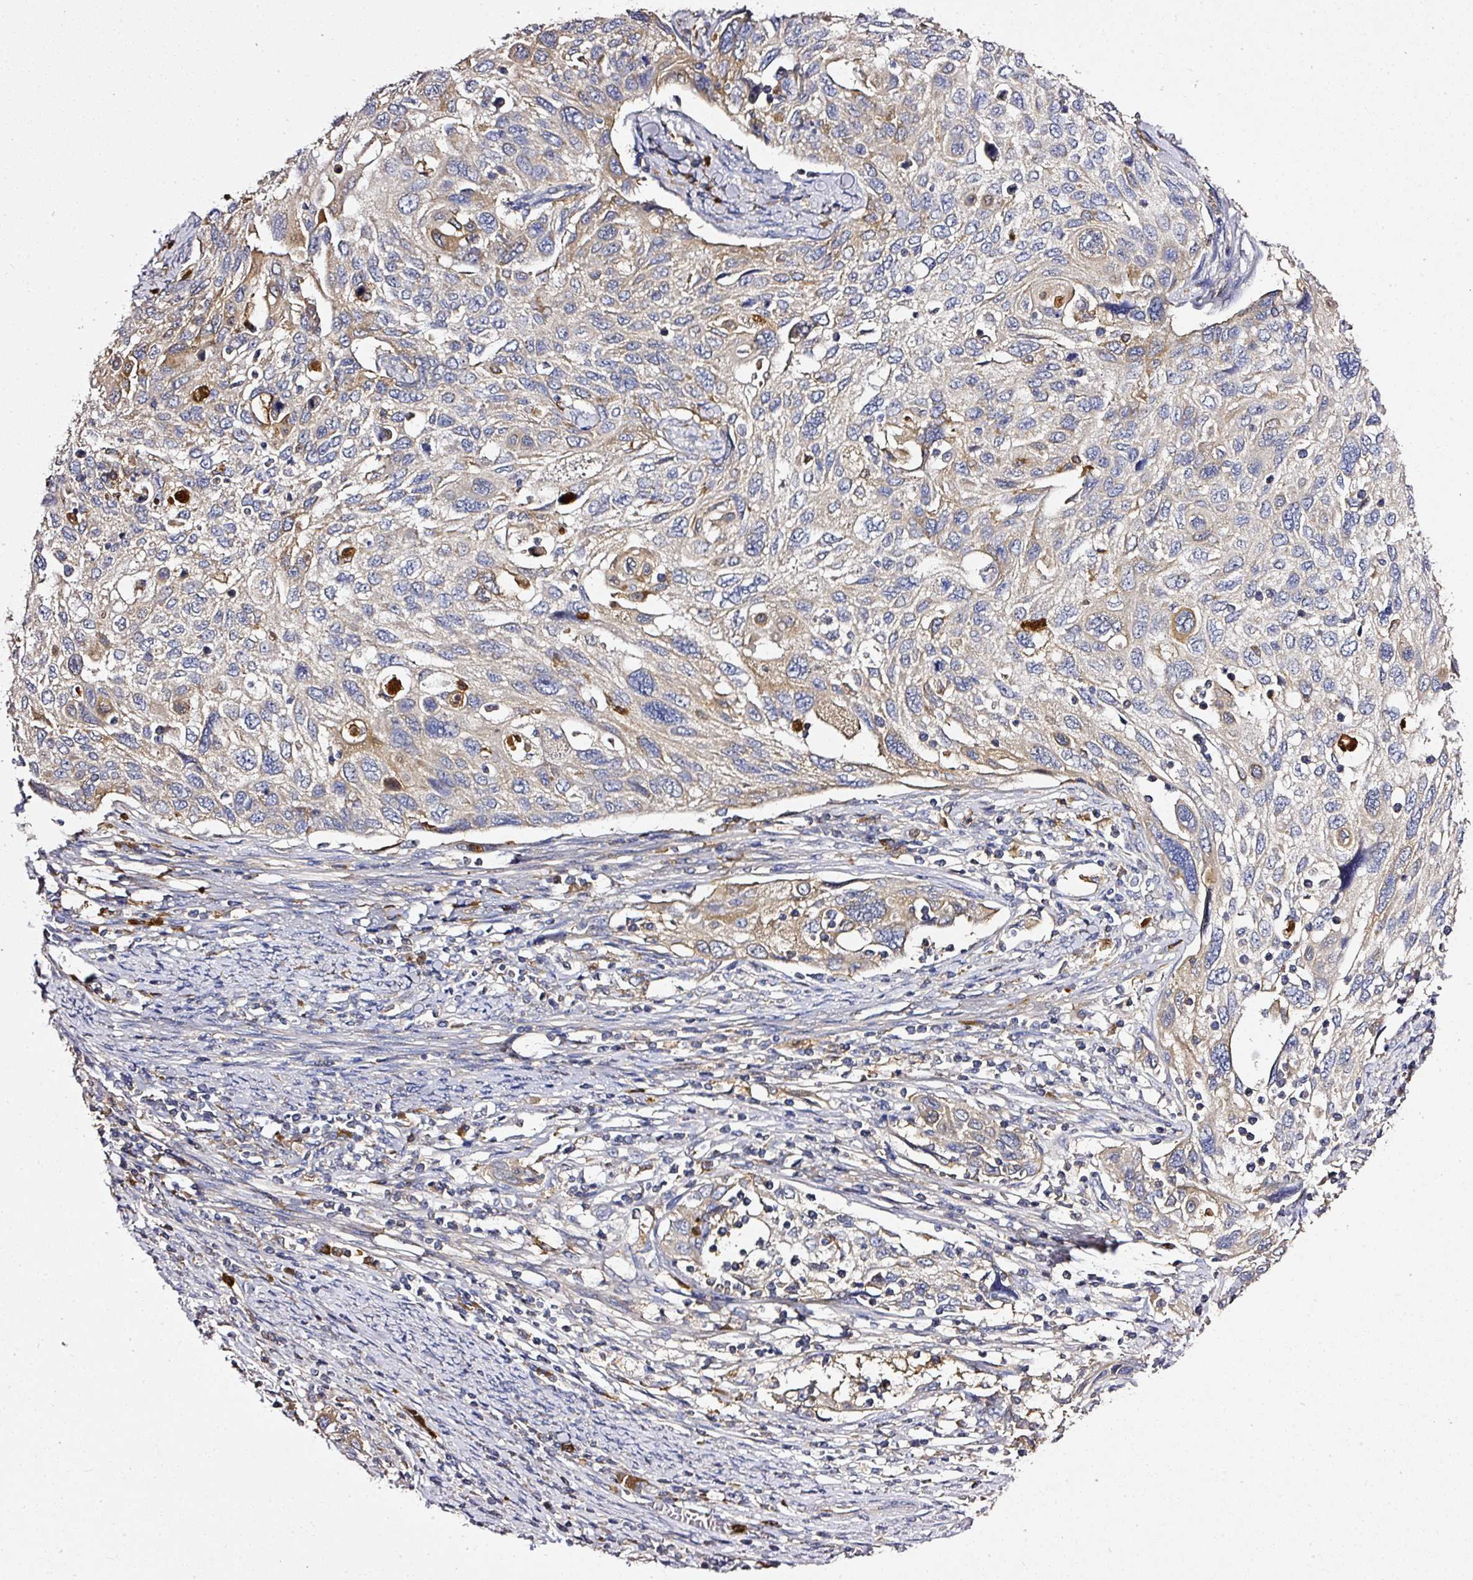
{"staining": {"intensity": "weak", "quantity": "25%-75%", "location": "cytoplasmic/membranous"}, "tissue": "cervical cancer", "cell_type": "Tumor cells", "image_type": "cancer", "snomed": [{"axis": "morphology", "description": "Squamous cell carcinoma, NOS"}, {"axis": "topography", "description": "Cervix"}], "caption": "Immunohistochemical staining of squamous cell carcinoma (cervical) demonstrates weak cytoplasmic/membranous protein expression in approximately 25%-75% of tumor cells.", "gene": "CAB39L", "patient": {"sex": "female", "age": 70}}